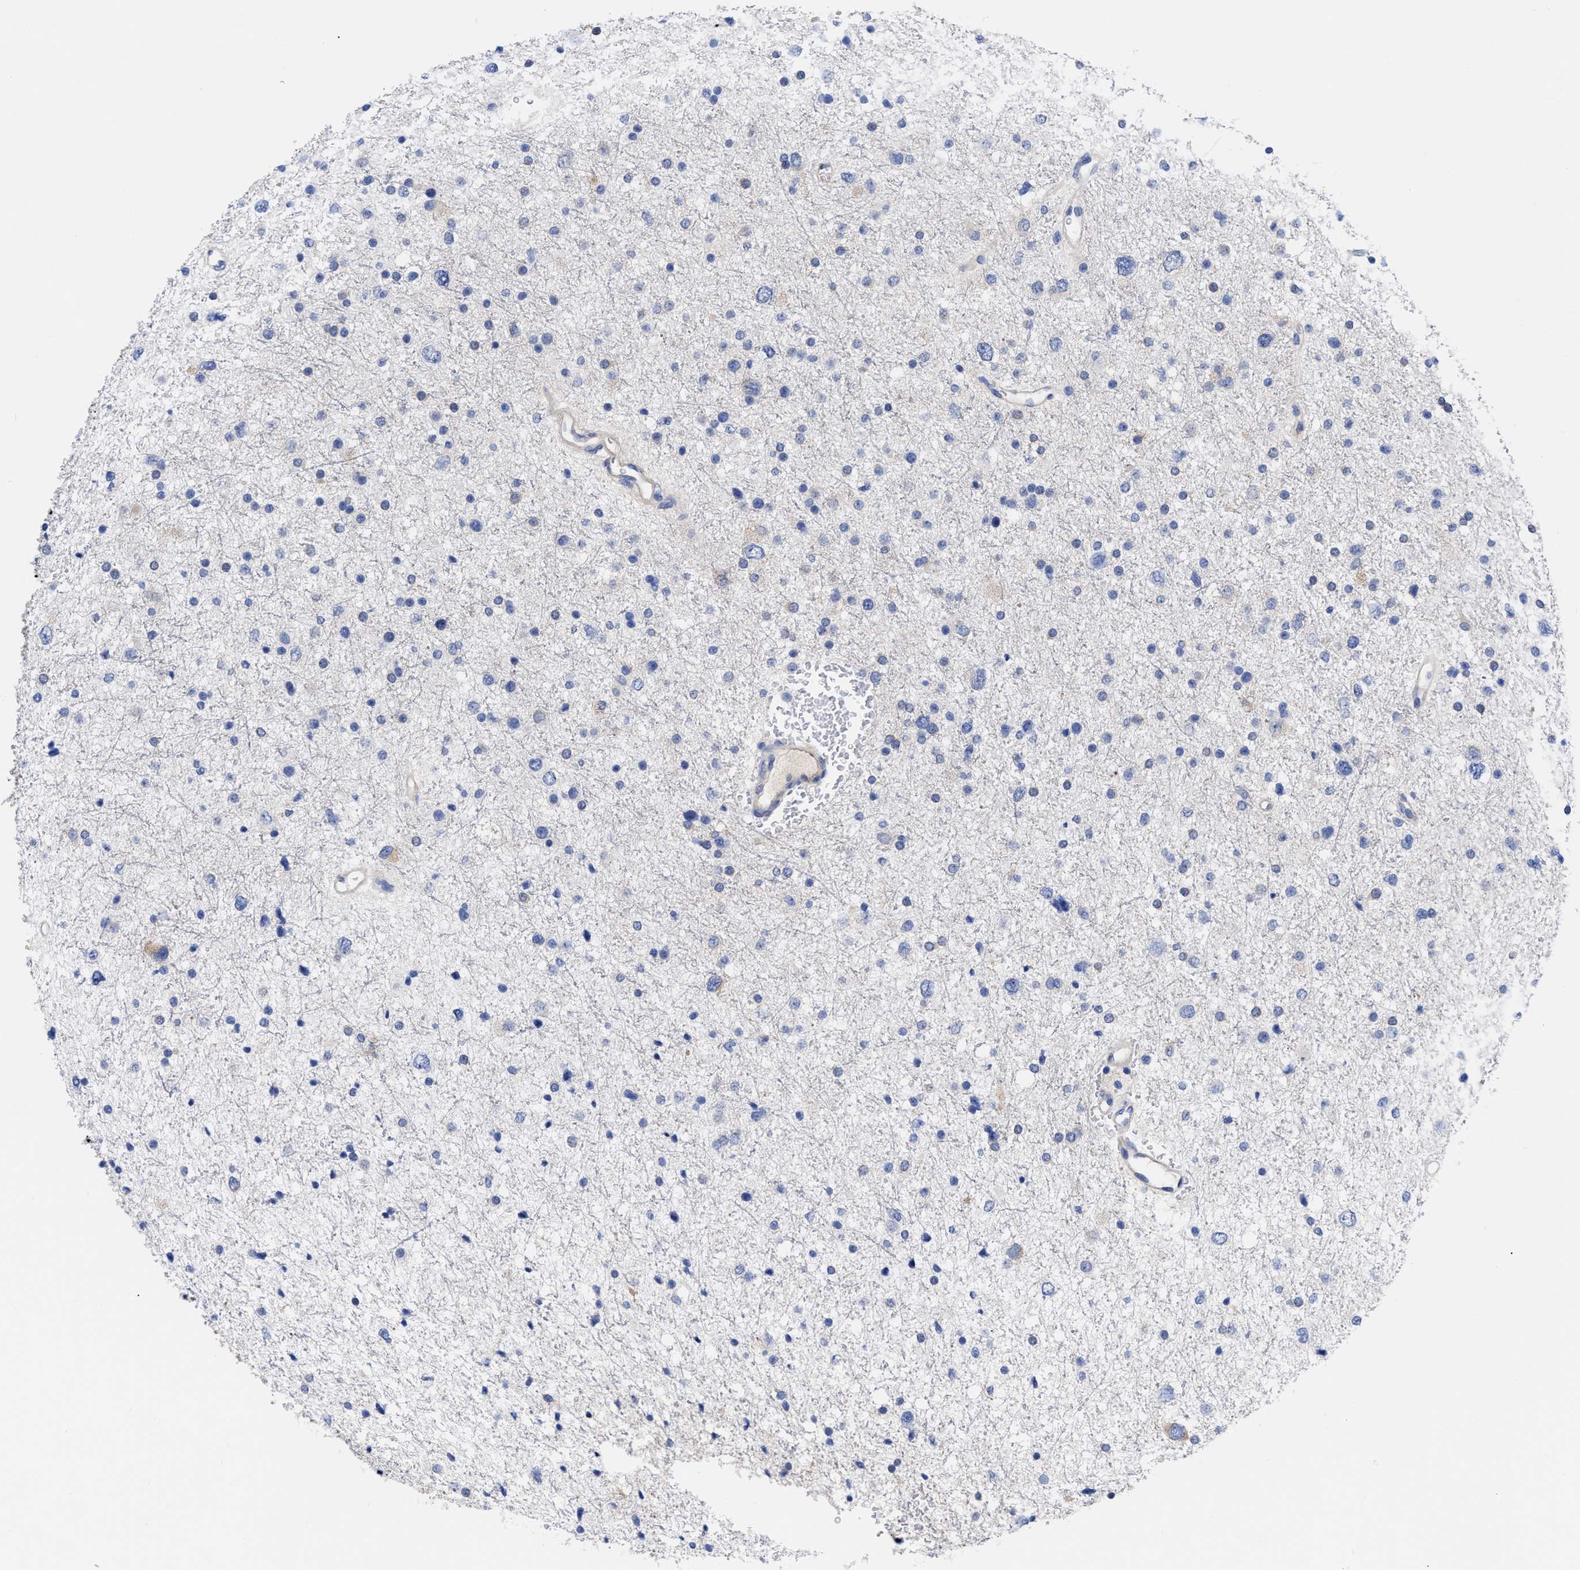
{"staining": {"intensity": "negative", "quantity": "none", "location": "none"}, "tissue": "glioma", "cell_type": "Tumor cells", "image_type": "cancer", "snomed": [{"axis": "morphology", "description": "Glioma, malignant, Low grade"}, {"axis": "topography", "description": "Brain"}], "caption": "Glioma was stained to show a protein in brown. There is no significant positivity in tumor cells.", "gene": "RBKS", "patient": {"sex": "female", "age": 37}}